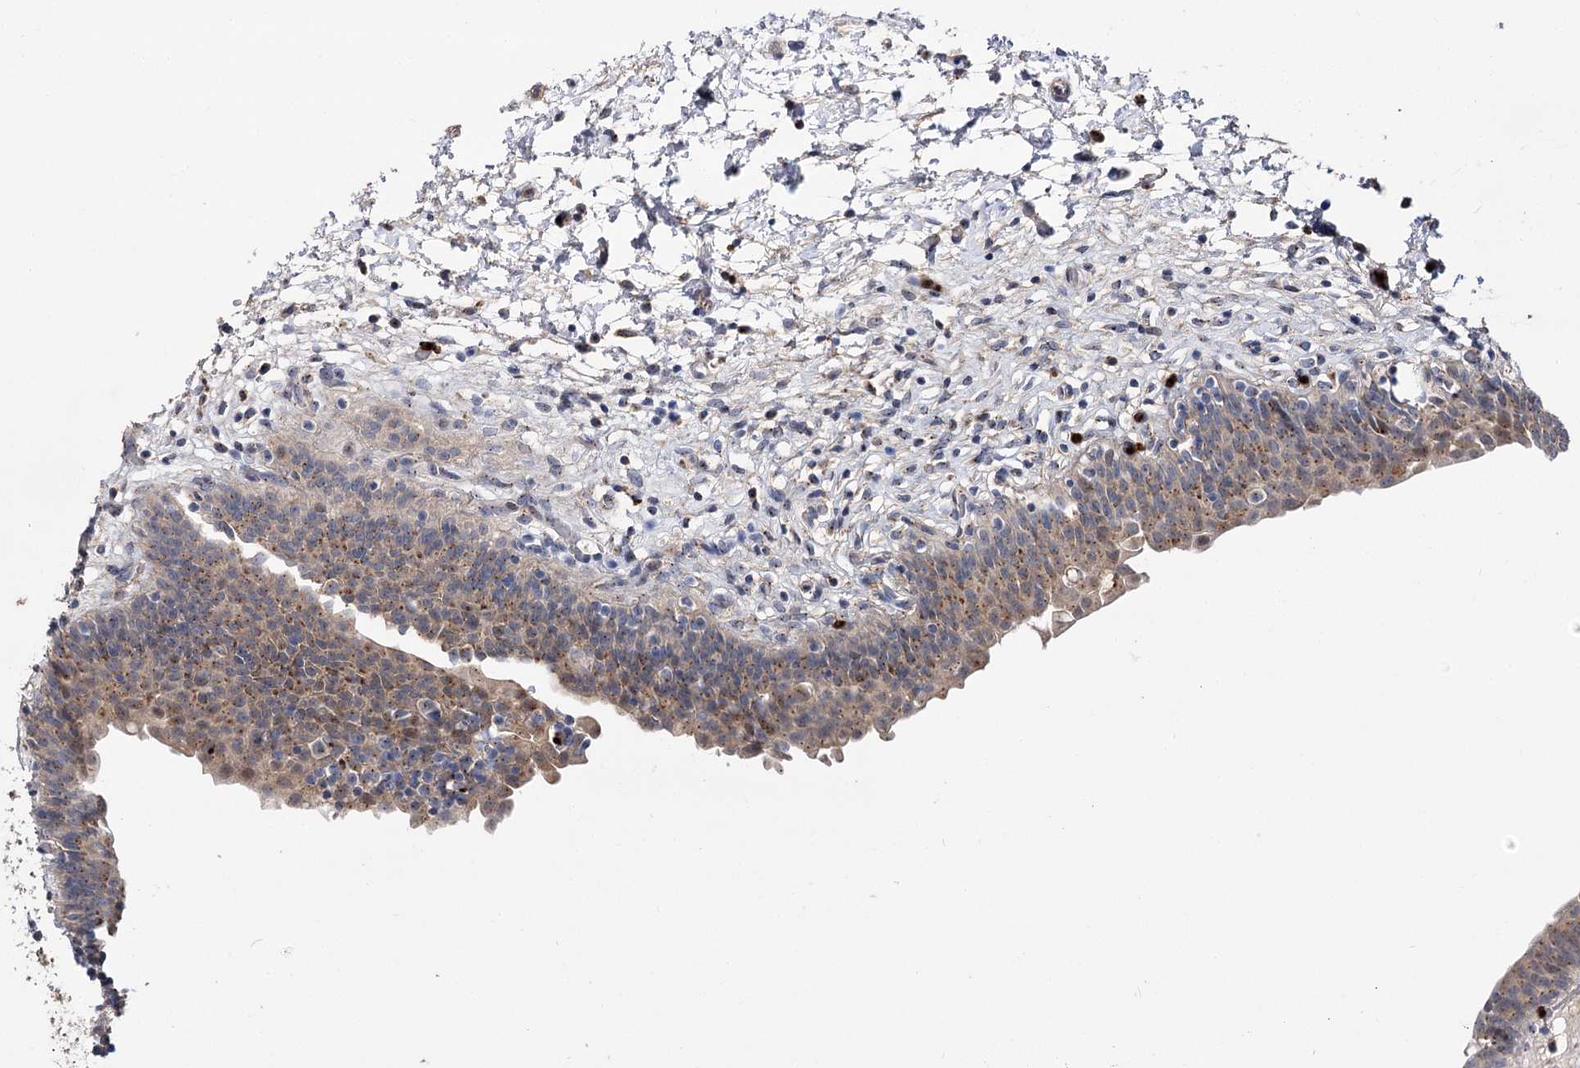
{"staining": {"intensity": "moderate", "quantity": "25%-75%", "location": "cytoplasmic/membranous"}, "tissue": "urinary bladder", "cell_type": "Urothelial cells", "image_type": "normal", "snomed": [{"axis": "morphology", "description": "Normal tissue, NOS"}, {"axis": "topography", "description": "Urinary bladder"}], "caption": "Immunohistochemistry (IHC) of benign urinary bladder reveals medium levels of moderate cytoplasmic/membranous staining in about 25%-75% of urothelial cells. Using DAB (brown) and hematoxylin (blue) stains, captured at high magnification using brightfield microscopy.", "gene": "MINDY3", "patient": {"sex": "male", "age": 83}}